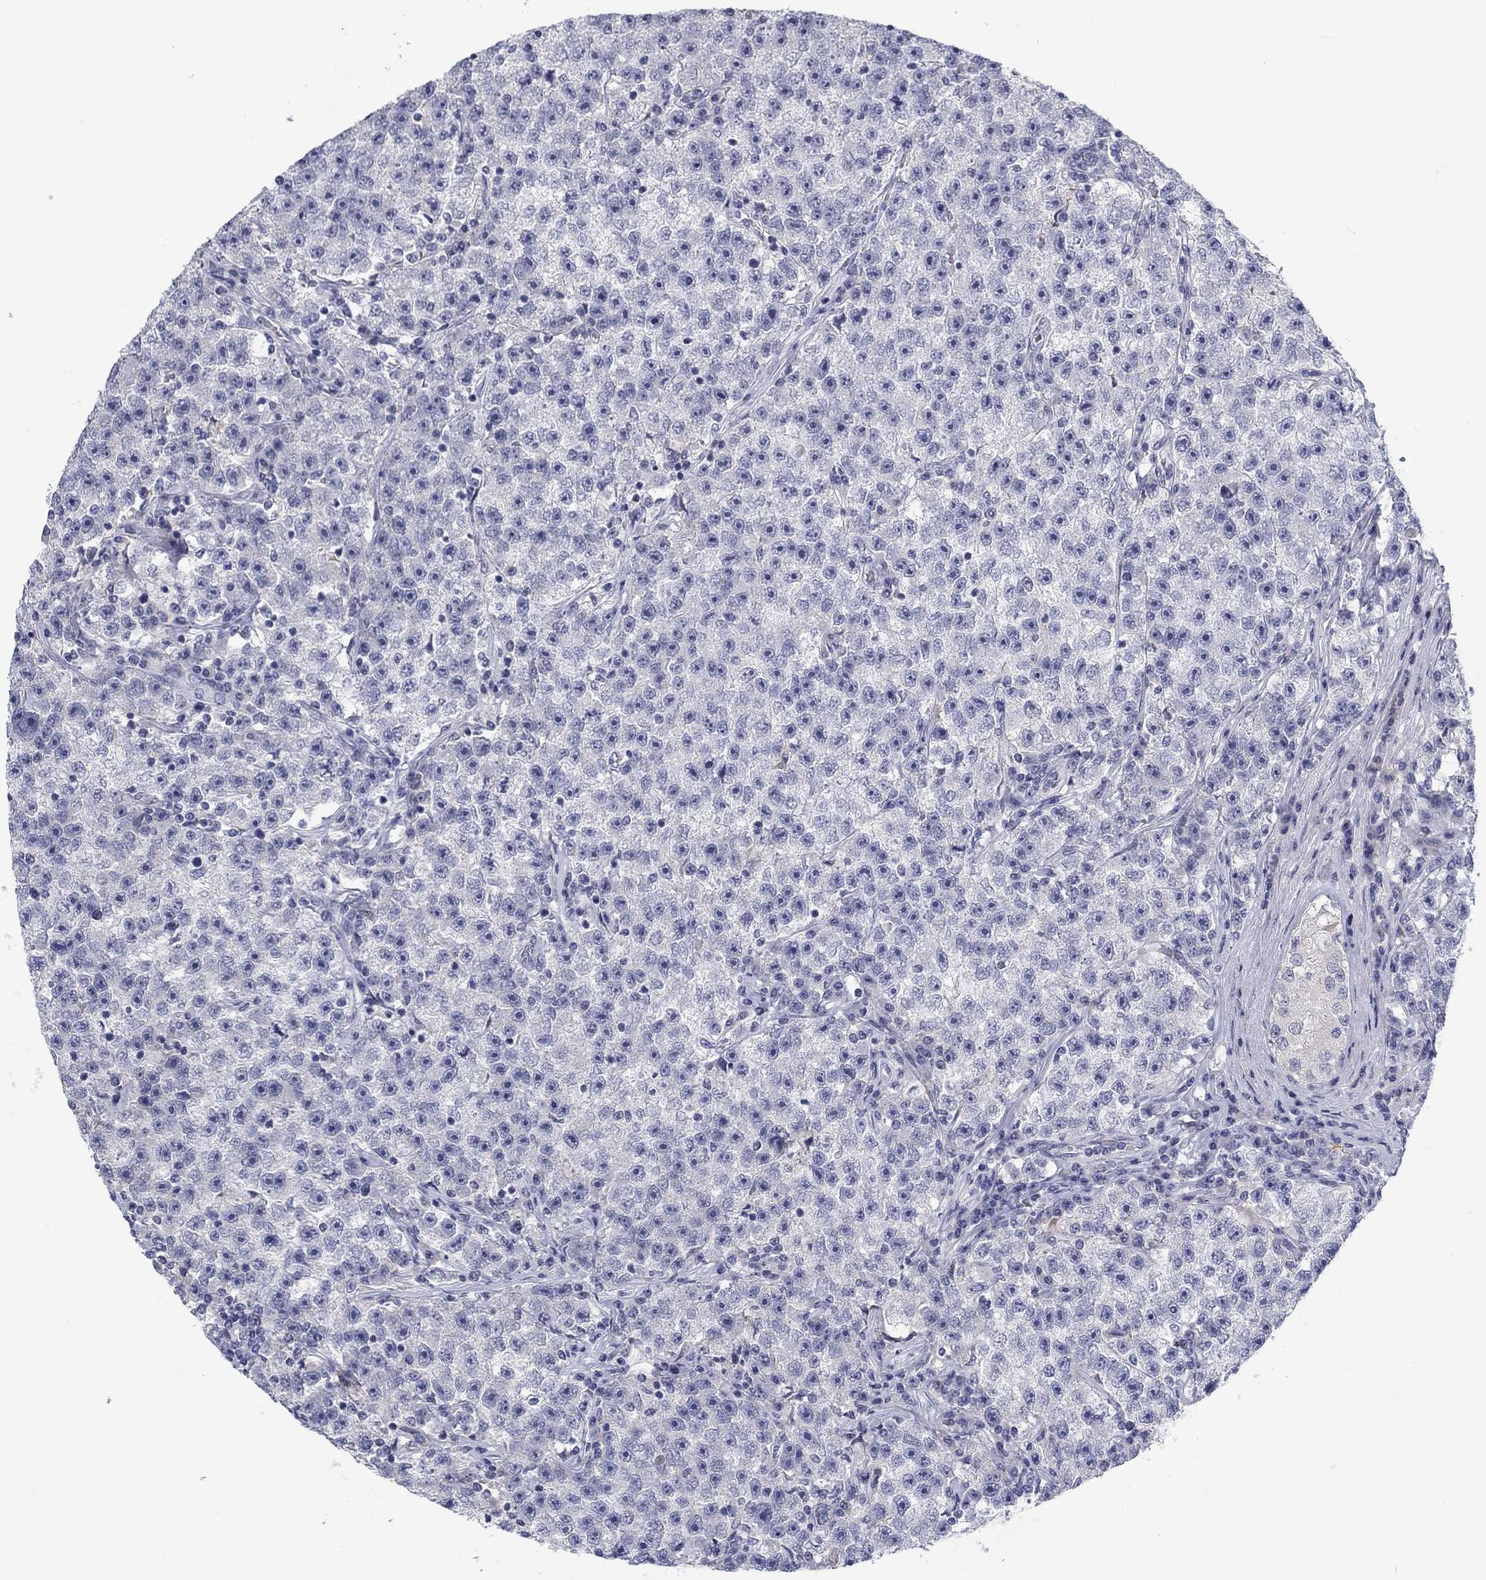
{"staining": {"intensity": "negative", "quantity": "none", "location": "none"}, "tissue": "testis cancer", "cell_type": "Tumor cells", "image_type": "cancer", "snomed": [{"axis": "morphology", "description": "Seminoma, NOS"}, {"axis": "topography", "description": "Testis"}], "caption": "High power microscopy photomicrograph of an immunohistochemistry (IHC) image of testis cancer (seminoma), revealing no significant staining in tumor cells.", "gene": "CALB1", "patient": {"sex": "male", "age": 22}}